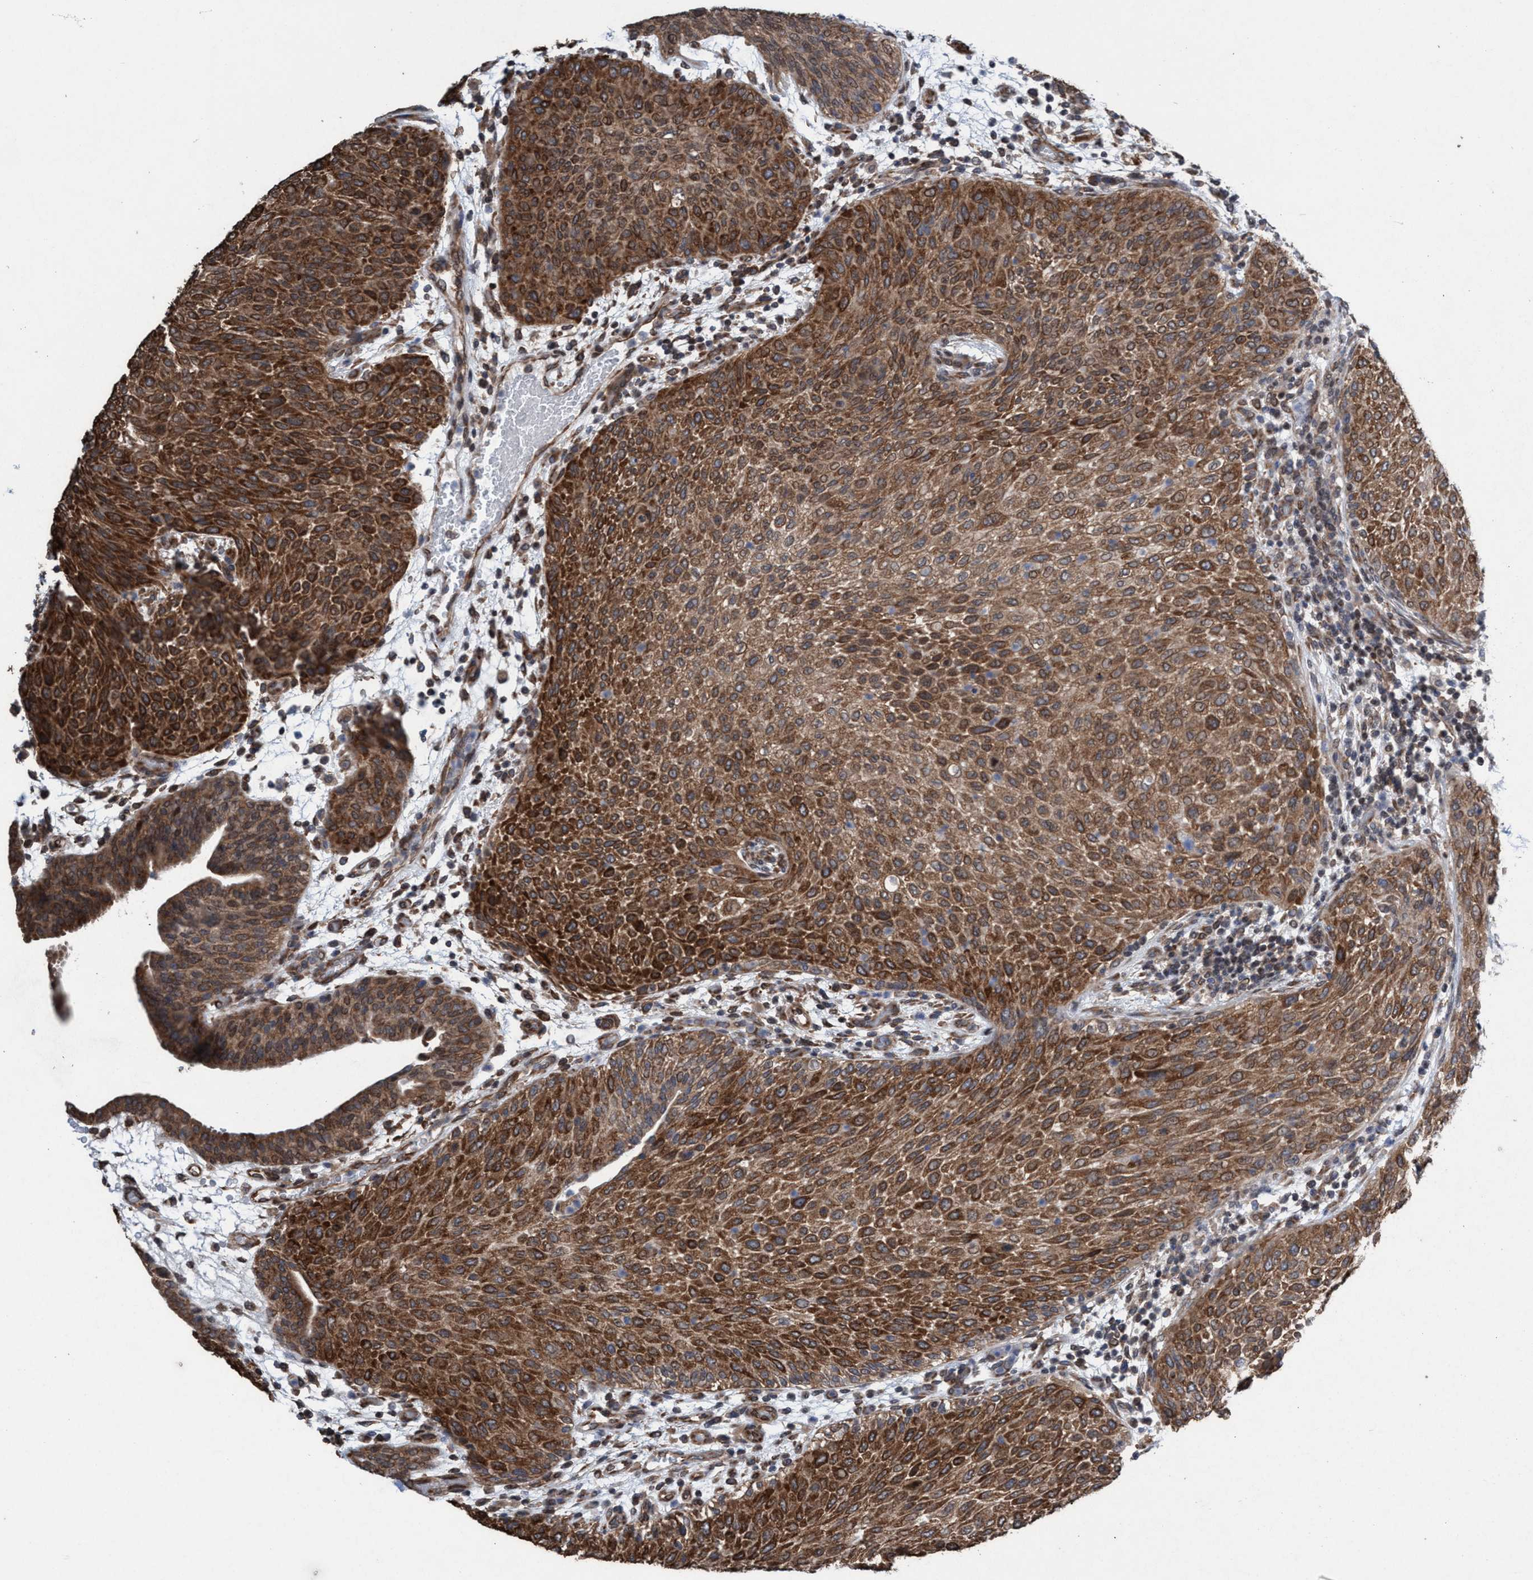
{"staining": {"intensity": "strong", "quantity": ">75%", "location": "cytoplasmic/membranous"}, "tissue": "urothelial cancer", "cell_type": "Tumor cells", "image_type": "cancer", "snomed": [{"axis": "morphology", "description": "Urothelial carcinoma, Low grade"}, {"axis": "morphology", "description": "Urothelial carcinoma, High grade"}, {"axis": "topography", "description": "Urinary bladder"}], "caption": "Brown immunohistochemical staining in low-grade urothelial carcinoma demonstrates strong cytoplasmic/membranous positivity in about >75% of tumor cells. The protein of interest is shown in brown color, while the nuclei are stained blue.", "gene": "METAP2", "patient": {"sex": "male", "age": 35}}